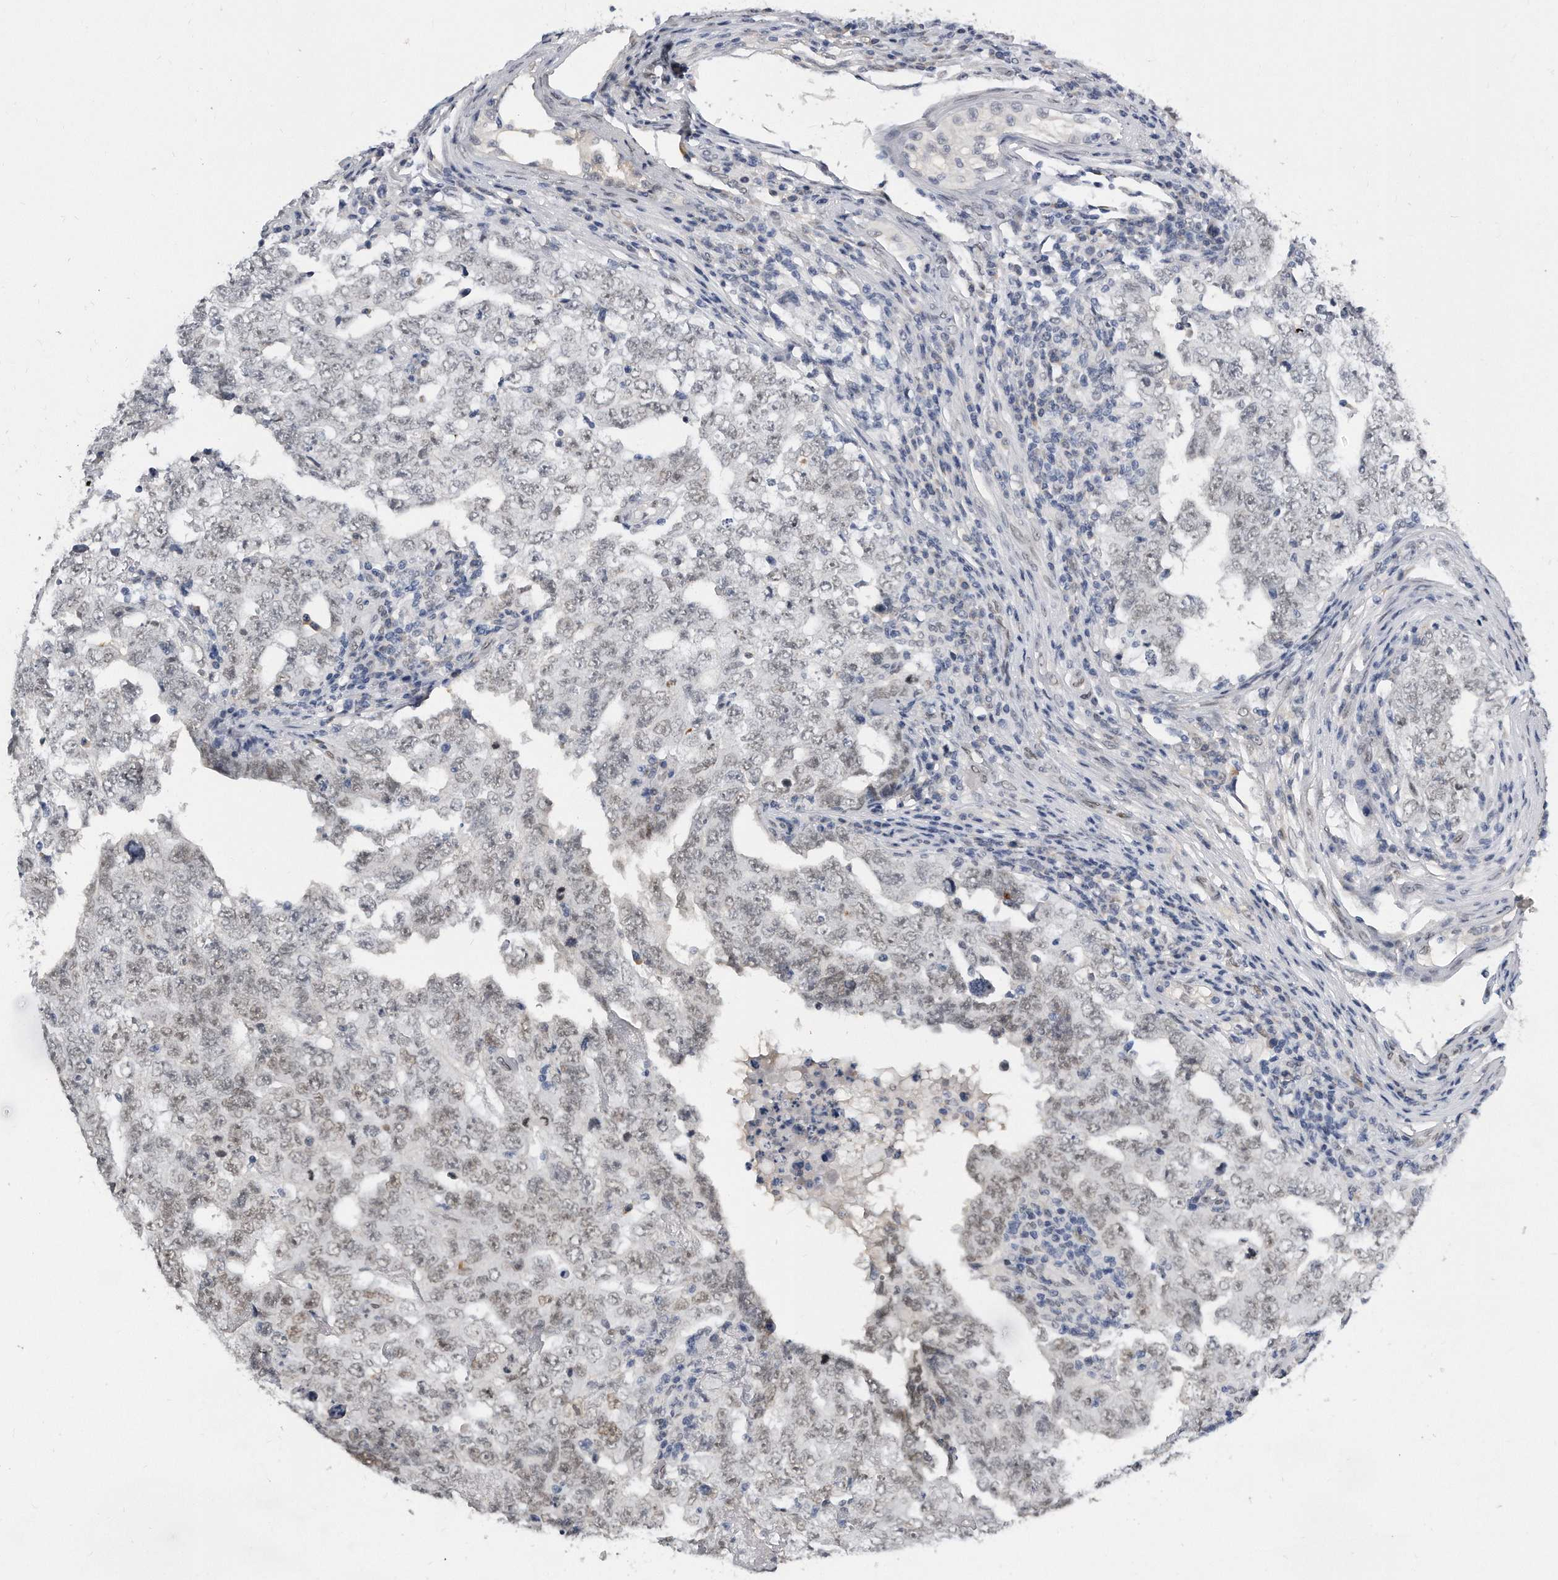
{"staining": {"intensity": "weak", "quantity": "25%-75%", "location": "nuclear"}, "tissue": "testis cancer", "cell_type": "Tumor cells", "image_type": "cancer", "snomed": [{"axis": "morphology", "description": "Carcinoma, Embryonal, NOS"}, {"axis": "topography", "description": "Testis"}], "caption": "This is an image of immunohistochemistry staining of testis cancer, which shows weak expression in the nuclear of tumor cells.", "gene": "CTBP2", "patient": {"sex": "male", "age": 26}}